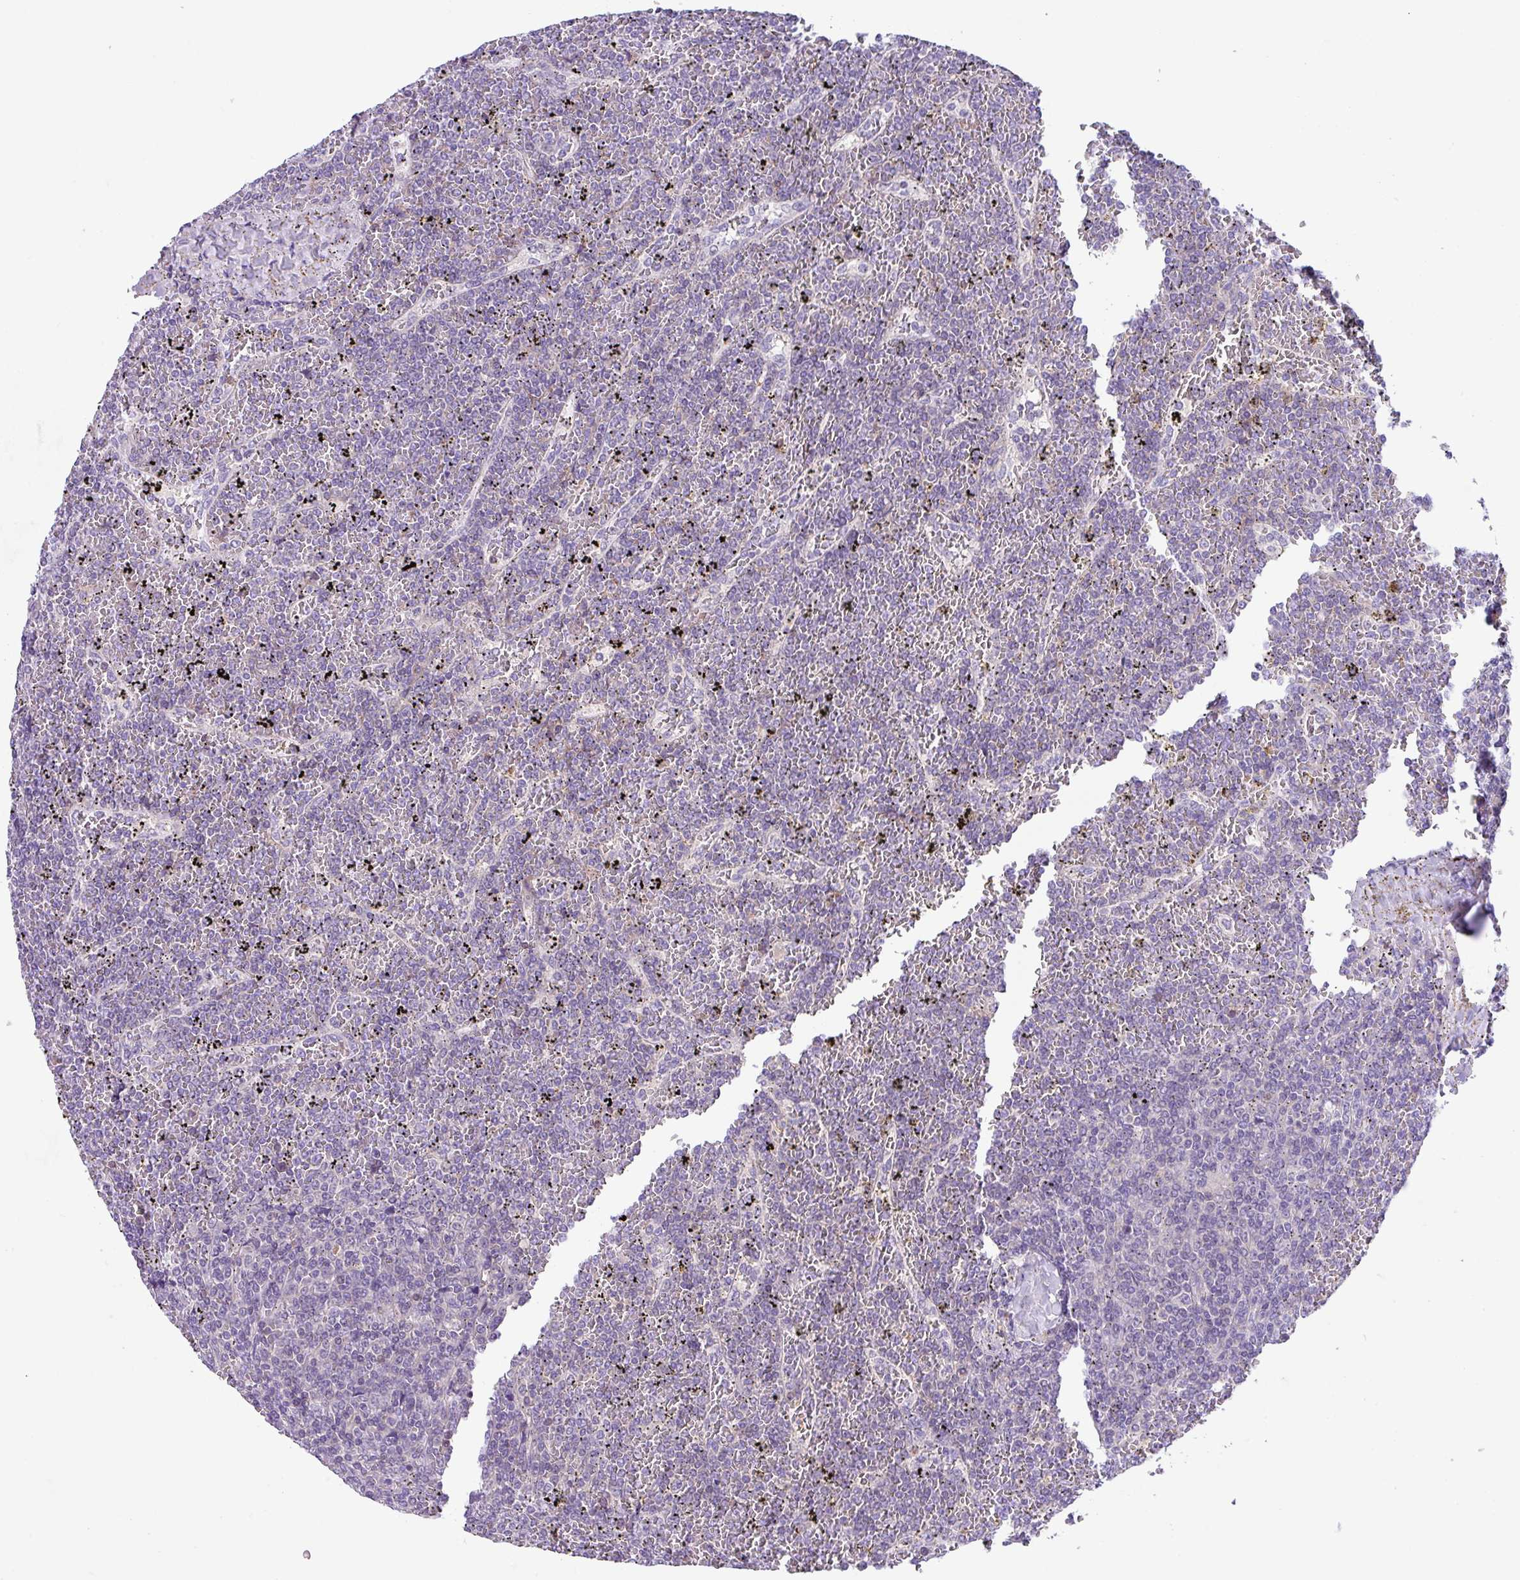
{"staining": {"intensity": "negative", "quantity": "none", "location": "none"}, "tissue": "lymphoma", "cell_type": "Tumor cells", "image_type": "cancer", "snomed": [{"axis": "morphology", "description": "Malignant lymphoma, non-Hodgkin's type, Low grade"}, {"axis": "topography", "description": "Spleen"}], "caption": "A high-resolution histopathology image shows immunohistochemistry (IHC) staining of malignant lymphoma, non-Hodgkin's type (low-grade), which displays no significant positivity in tumor cells.", "gene": "DNAL1", "patient": {"sex": "female", "age": 19}}